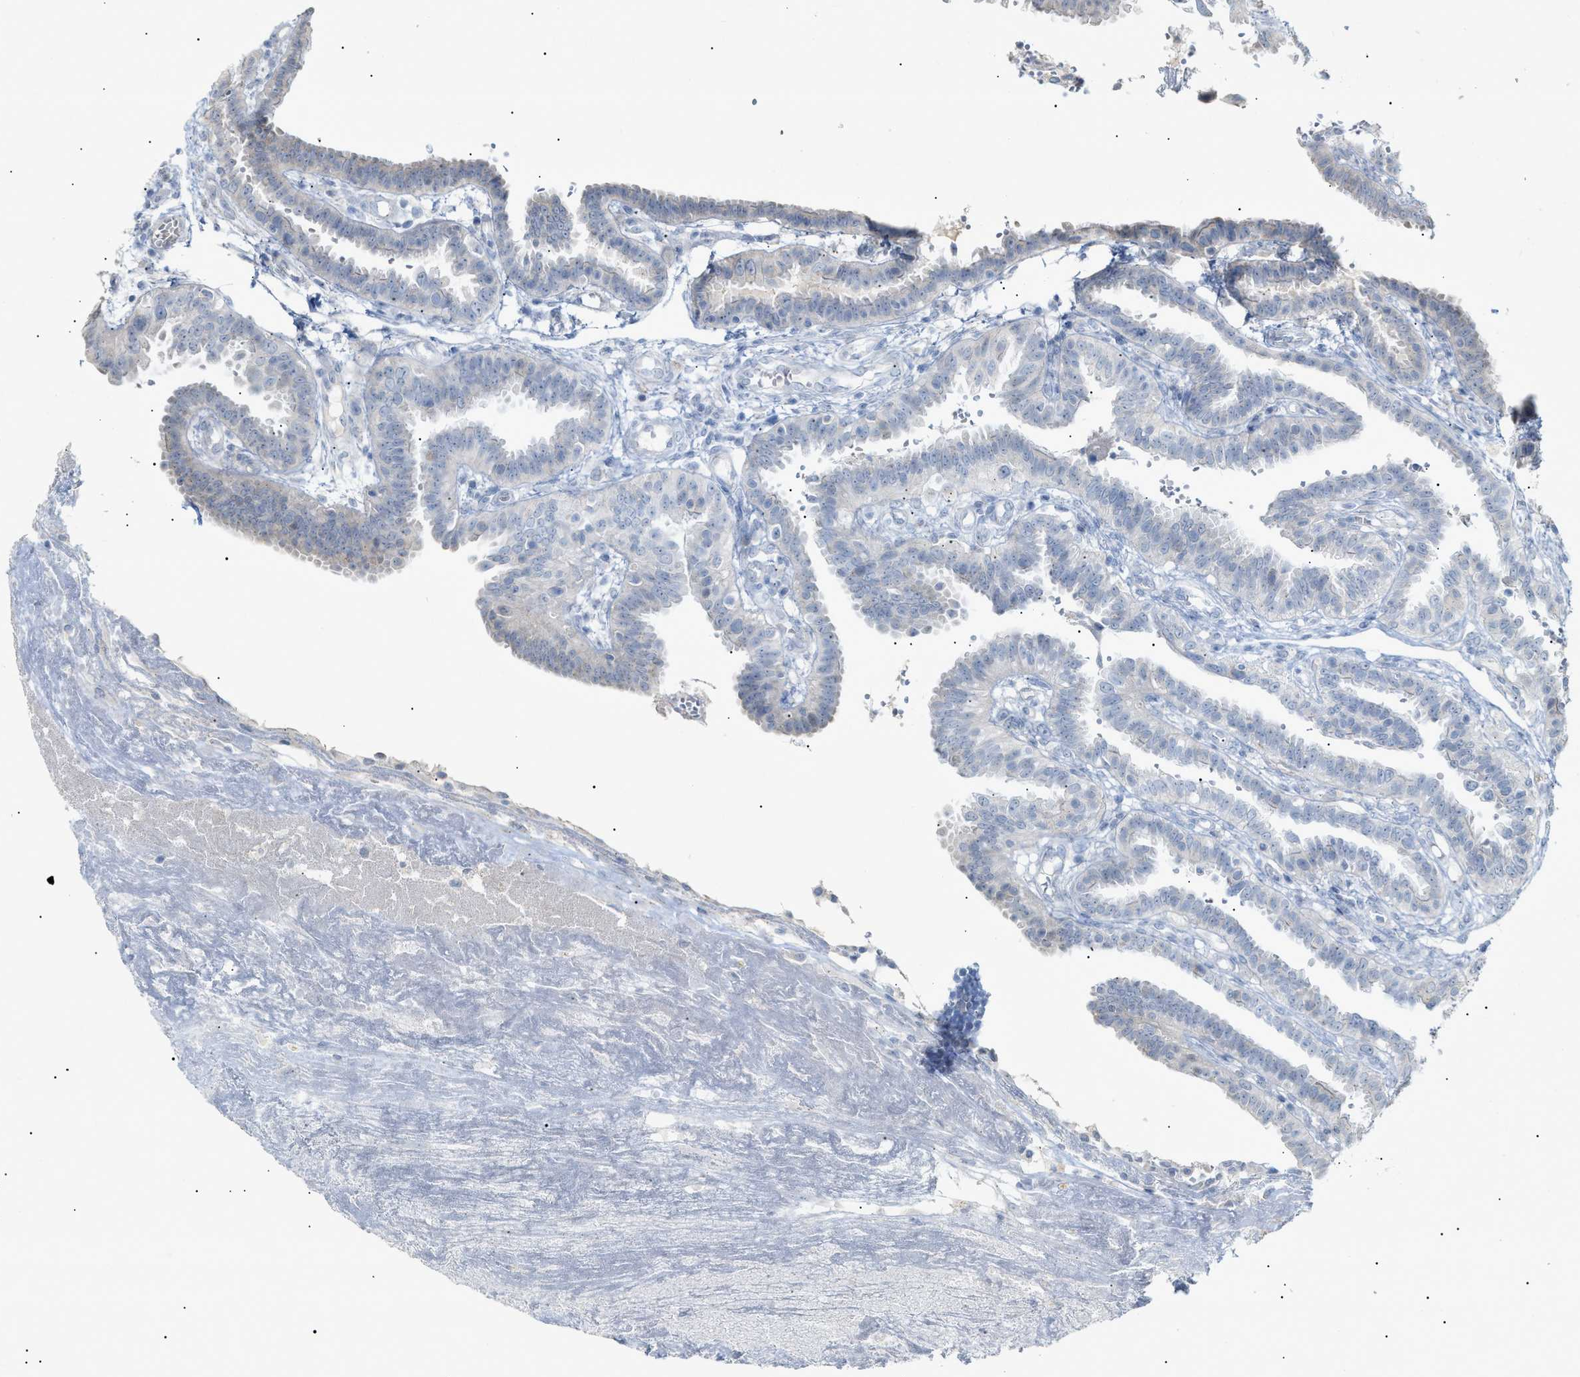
{"staining": {"intensity": "negative", "quantity": "none", "location": "none"}, "tissue": "fallopian tube", "cell_type": "Glandular cells", "image_type": "normal", "snomed": [{"axis": "morphology", "description": "Normal tissue, NOS"}, {"axis": "topography", "description": "Fallopian tube"}, {"axis": "topography", "description": "Placenta"}], "caption": "A high-resolution micrograph shows immunohistochemistry (IHC) staining of normal fallopian tube, which demonstrates no significant expression in glandular cells.", "gene": "SLC25A31", "patient": {"sex": "female", "age": 34}}